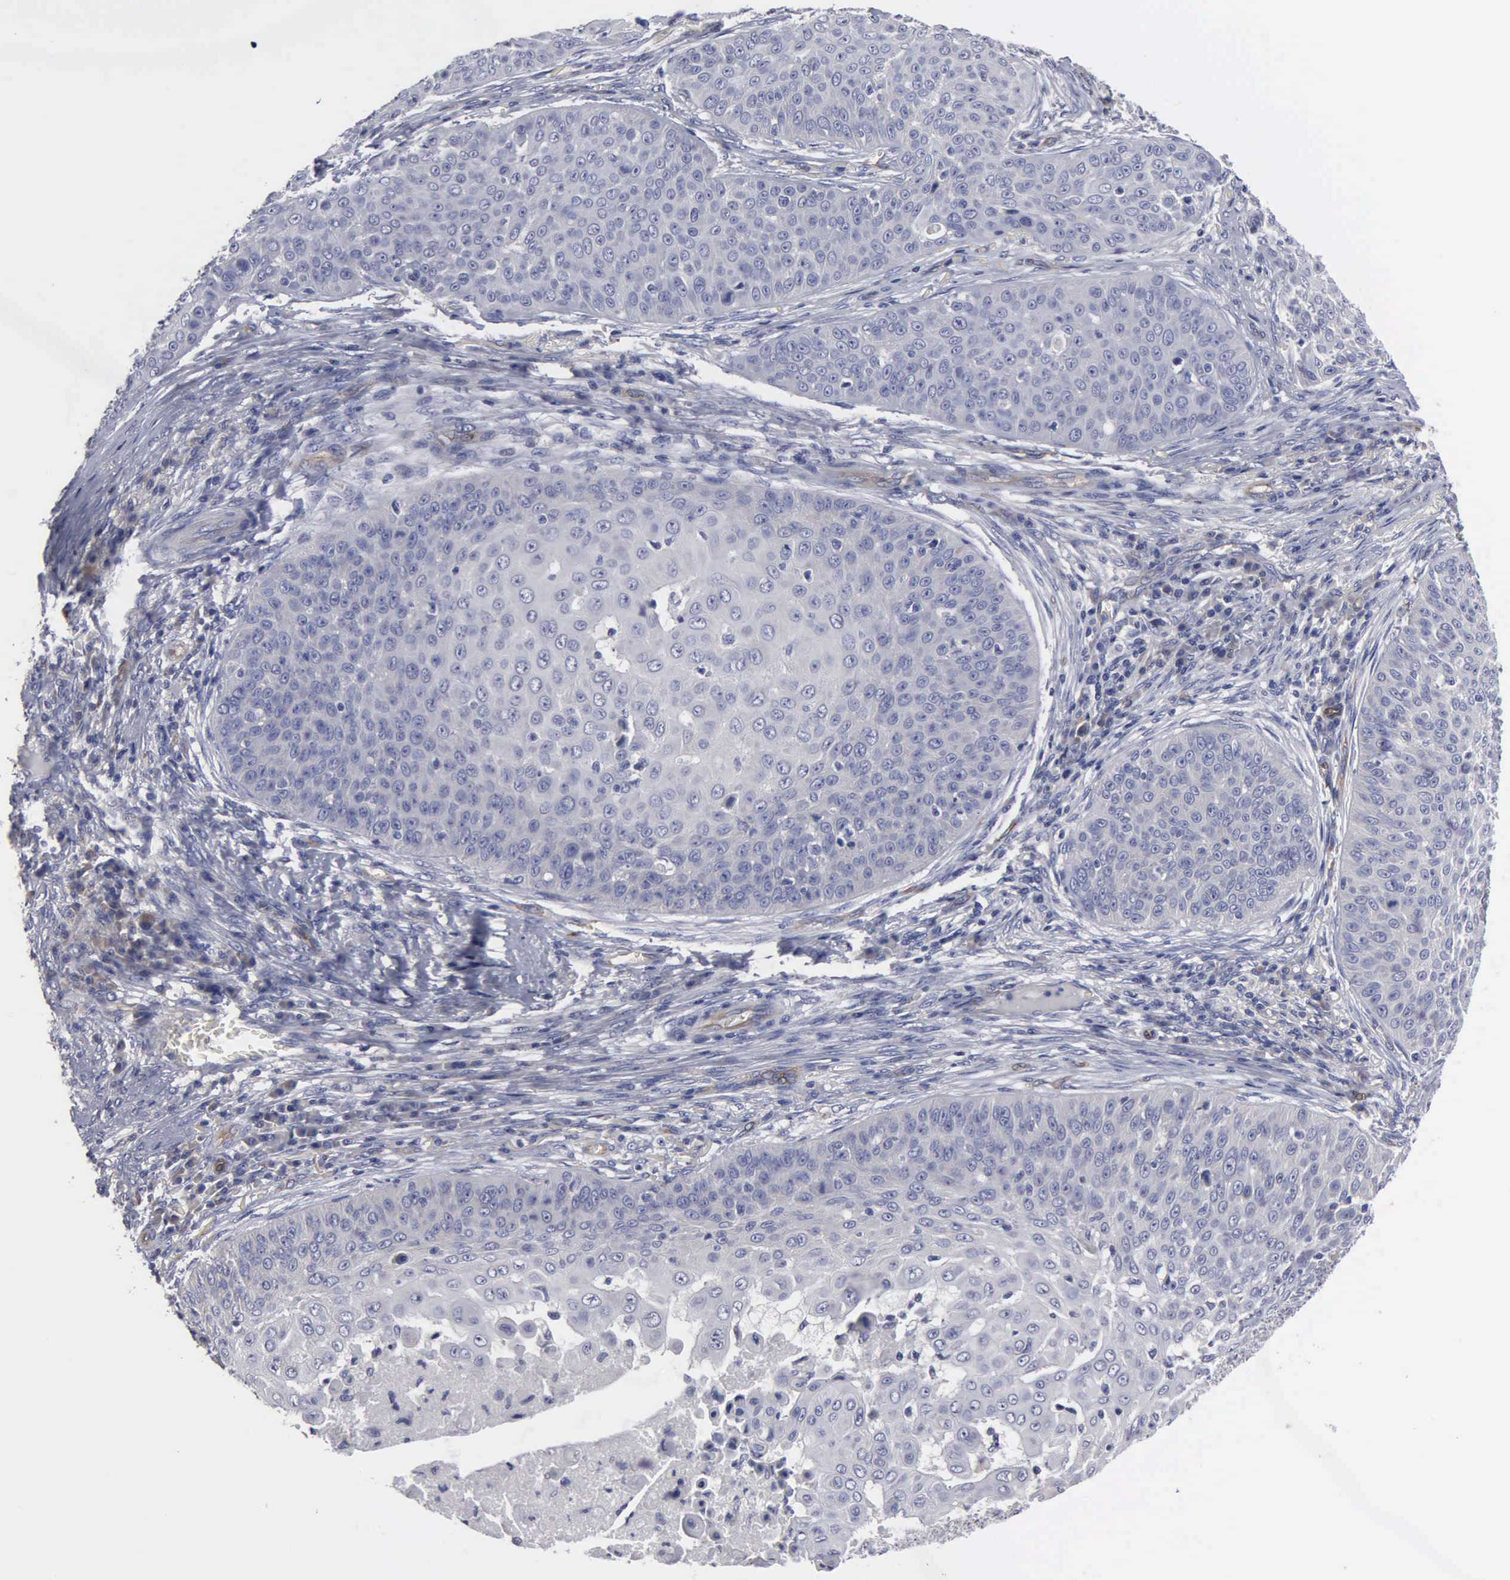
{"staining": {"intensity": "negative", "quantity": "none", "location": "none"}, "tissue": "skin cancer", "cell_type": "Tumor cells", "image_type": "cancer", "snomed": [{"axis": "morphology", "description": "Squamous cell carcinoma, NOS"}, {"axis": "topography", "description": "Skin"}], "caption": "The micrograph shows no significant positivity in tumor cells of squamous cell carcinoma (skin).", "gene": "RDX", "patient": {"sex": "male", "age": 82}}